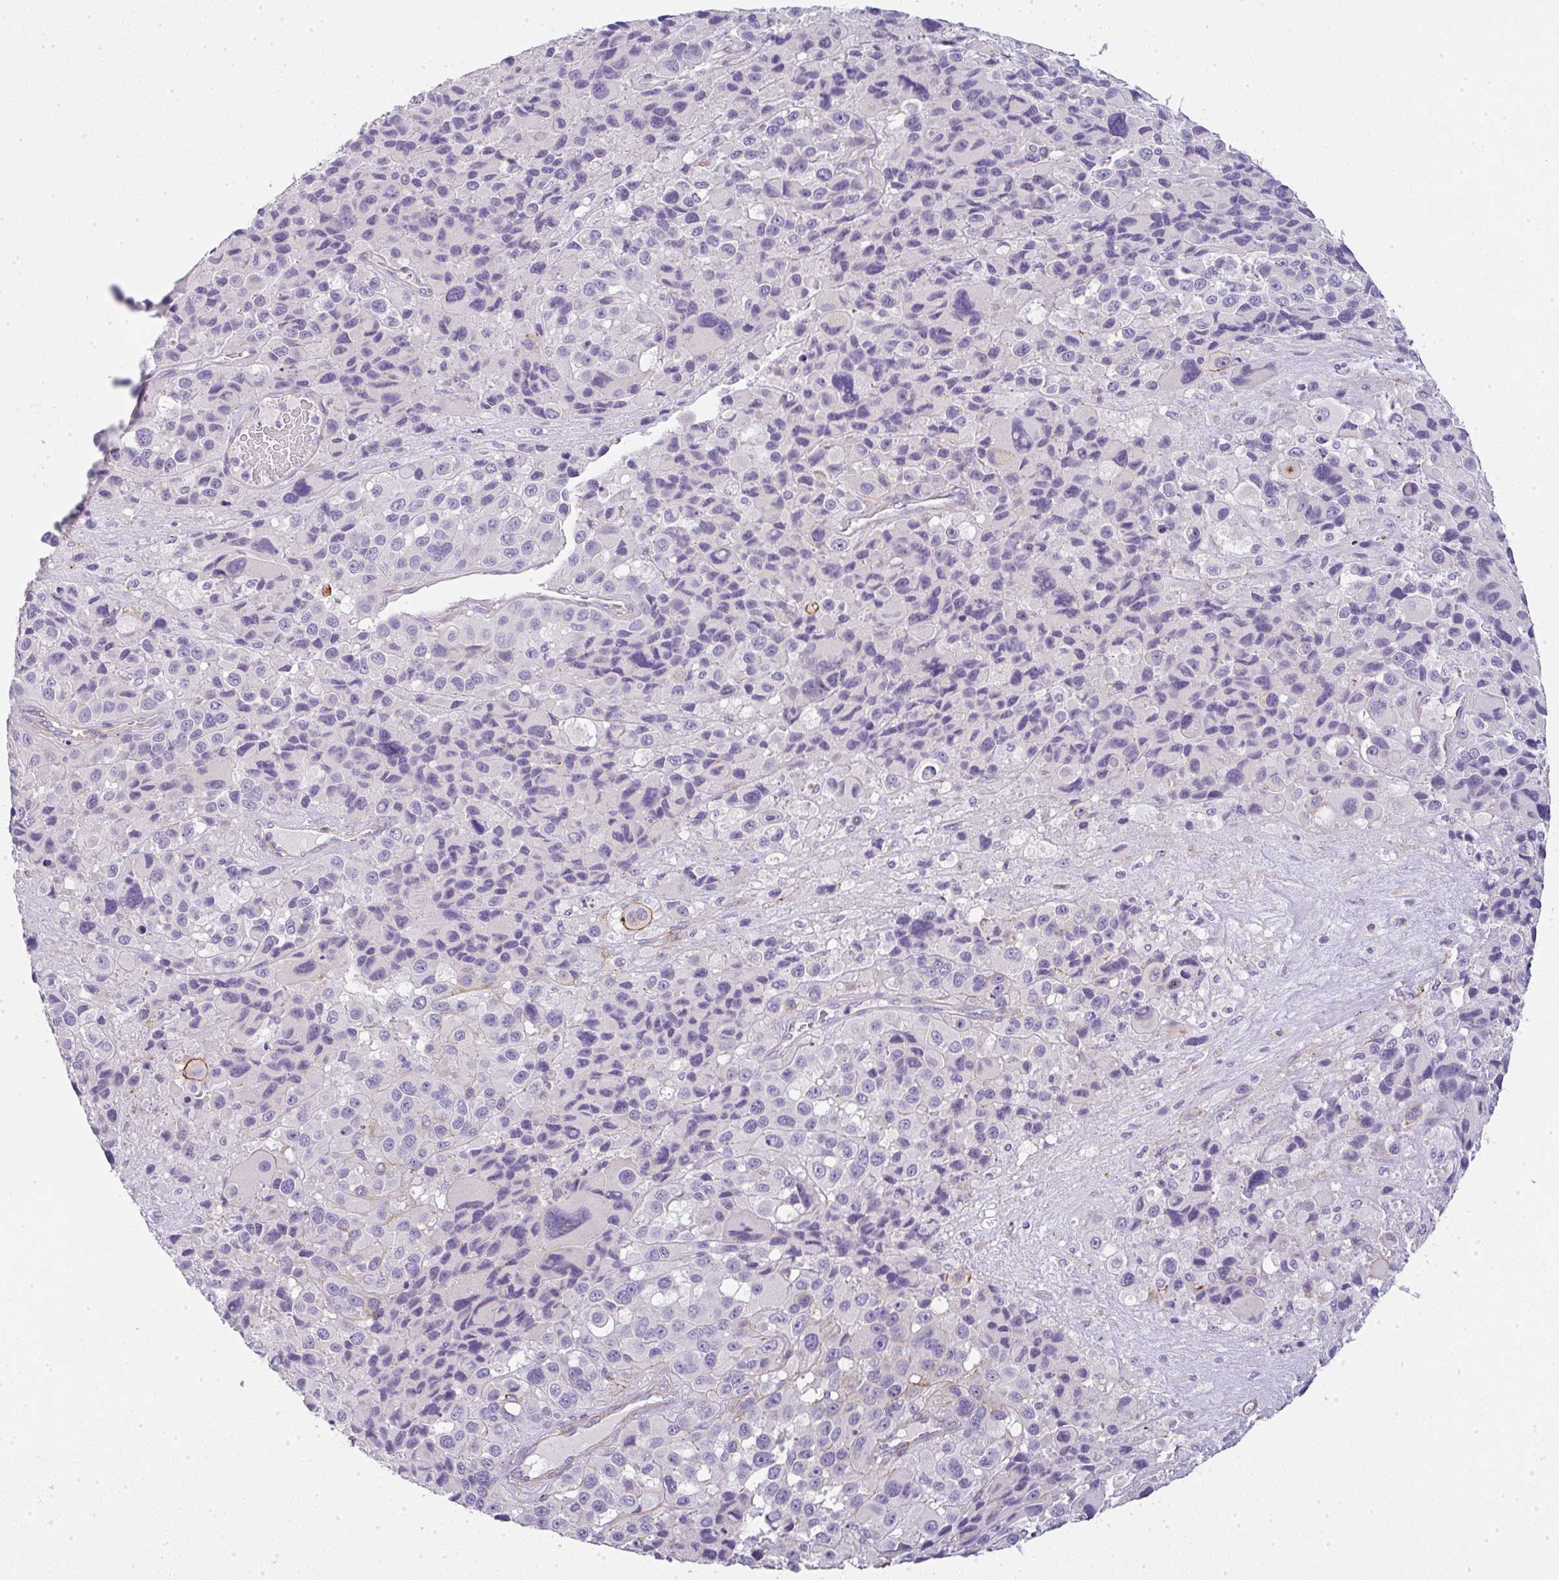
{"staining": {"intensity": "negative", "quantity": "none", "location": "none"}, "tissue": "melanoma", "cell_type": "Tumor cells", "image_type": "cancer", "snomed": [{"axis": "morphology", "description": "Malignant melanoma, Metastatic site"}, {"axis": "topography", "description": "Lymph node"}], "caption": "High power microscopy photomicrograph of an IHC image of melanoma, revealing no significant staining in tumor cells.", "gene": "LPAR4", "patient": {"sex": "female", "age": 65}}